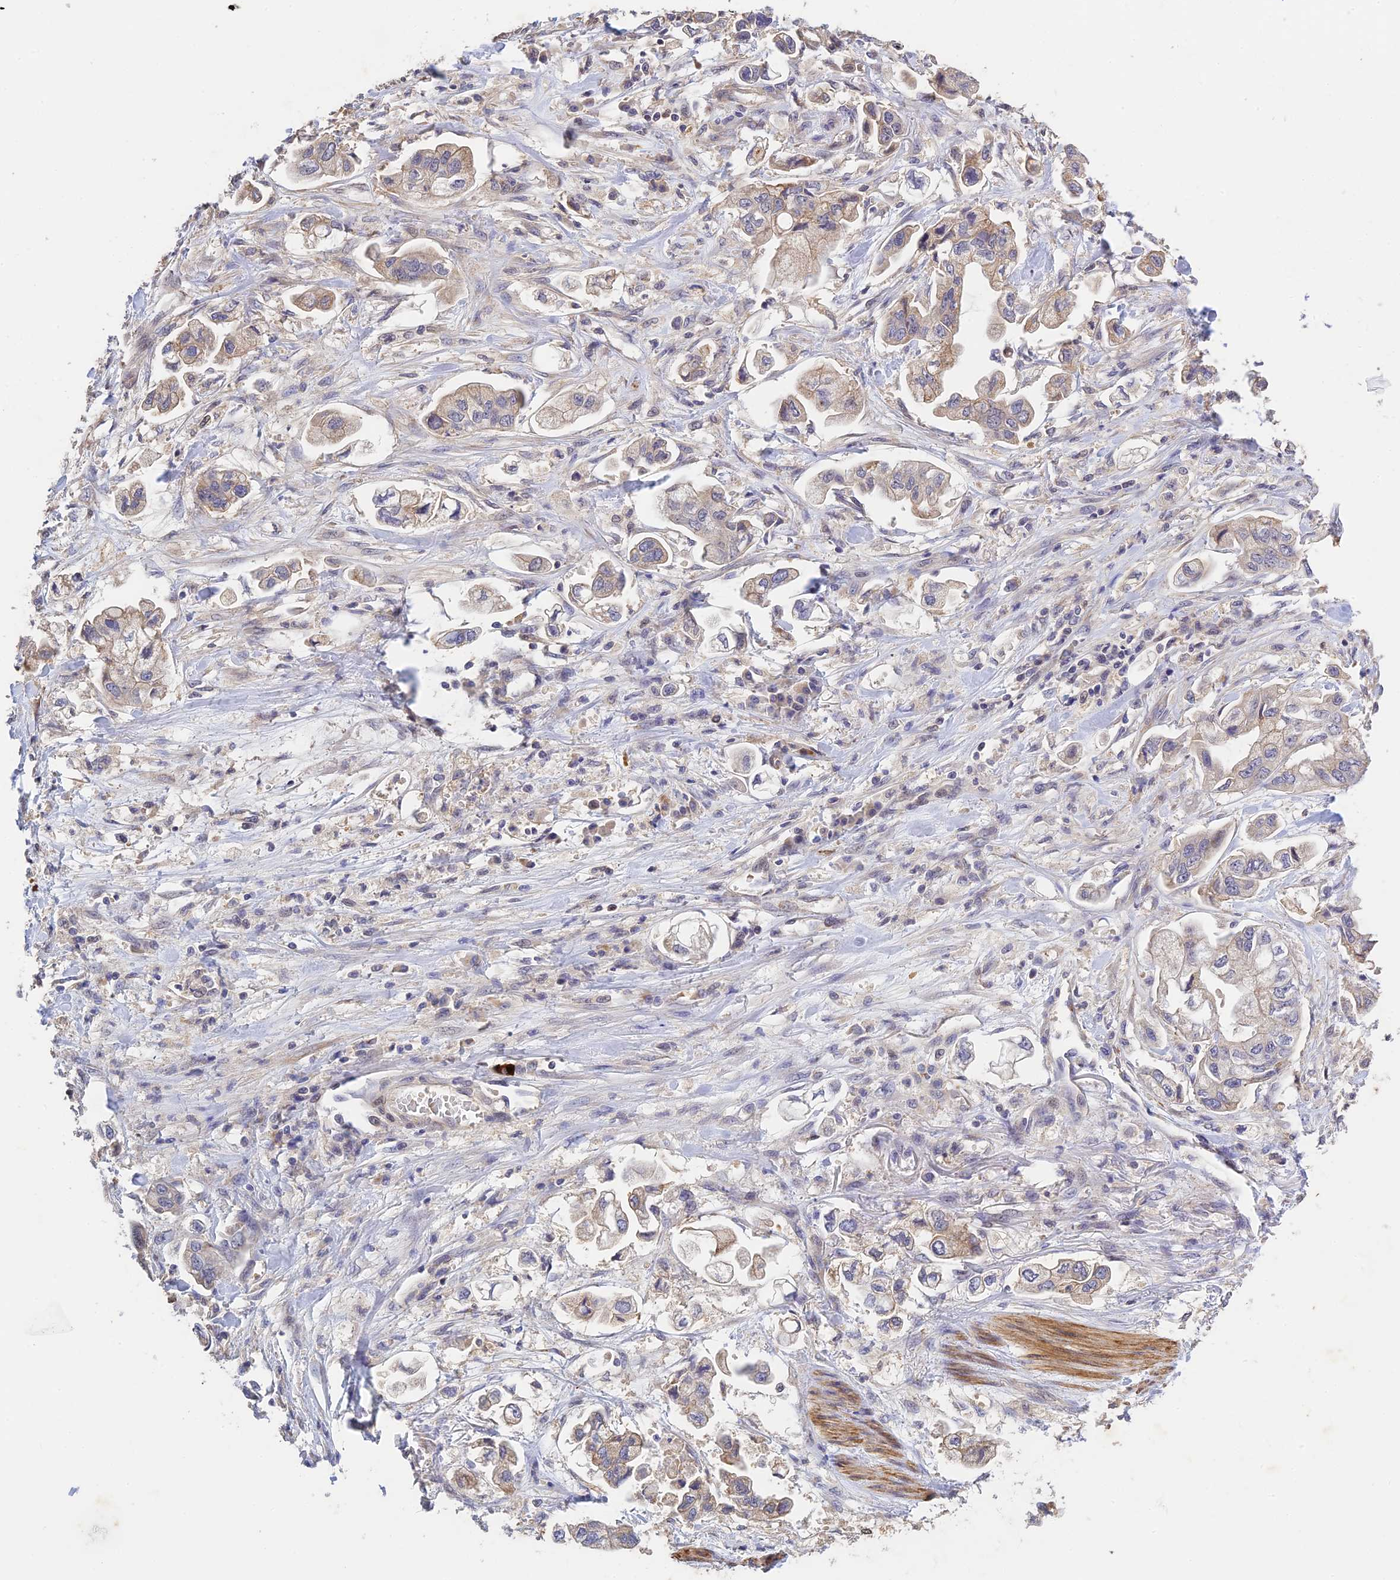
{"staining": {"intensity": "moderate", "quantity": "<25%", "location": "cytoplasmic/membranous"}, "tissue": "stomach cancer", "cell_type": "Tumor cells", "image_type": "cancer", "snomed": [{"axis": "morphology", "description": "Adenocarcinoma, NOS"}, {"axis": "topography", "description": "Stomach"}], "caption": "High-magnification brightfield microscopy of stomach cancer (adenocarcinoma) stained with DAB (3,3'-diaminobenzidine) (brown) and counterstained with hematoxylin (blue). tumor cells exhibit moderate cytoplasmic/membranous staining is present in approximately<25% of cells.", "gene": "CWH43", "patient": {"sex": "male", "age": 62}}